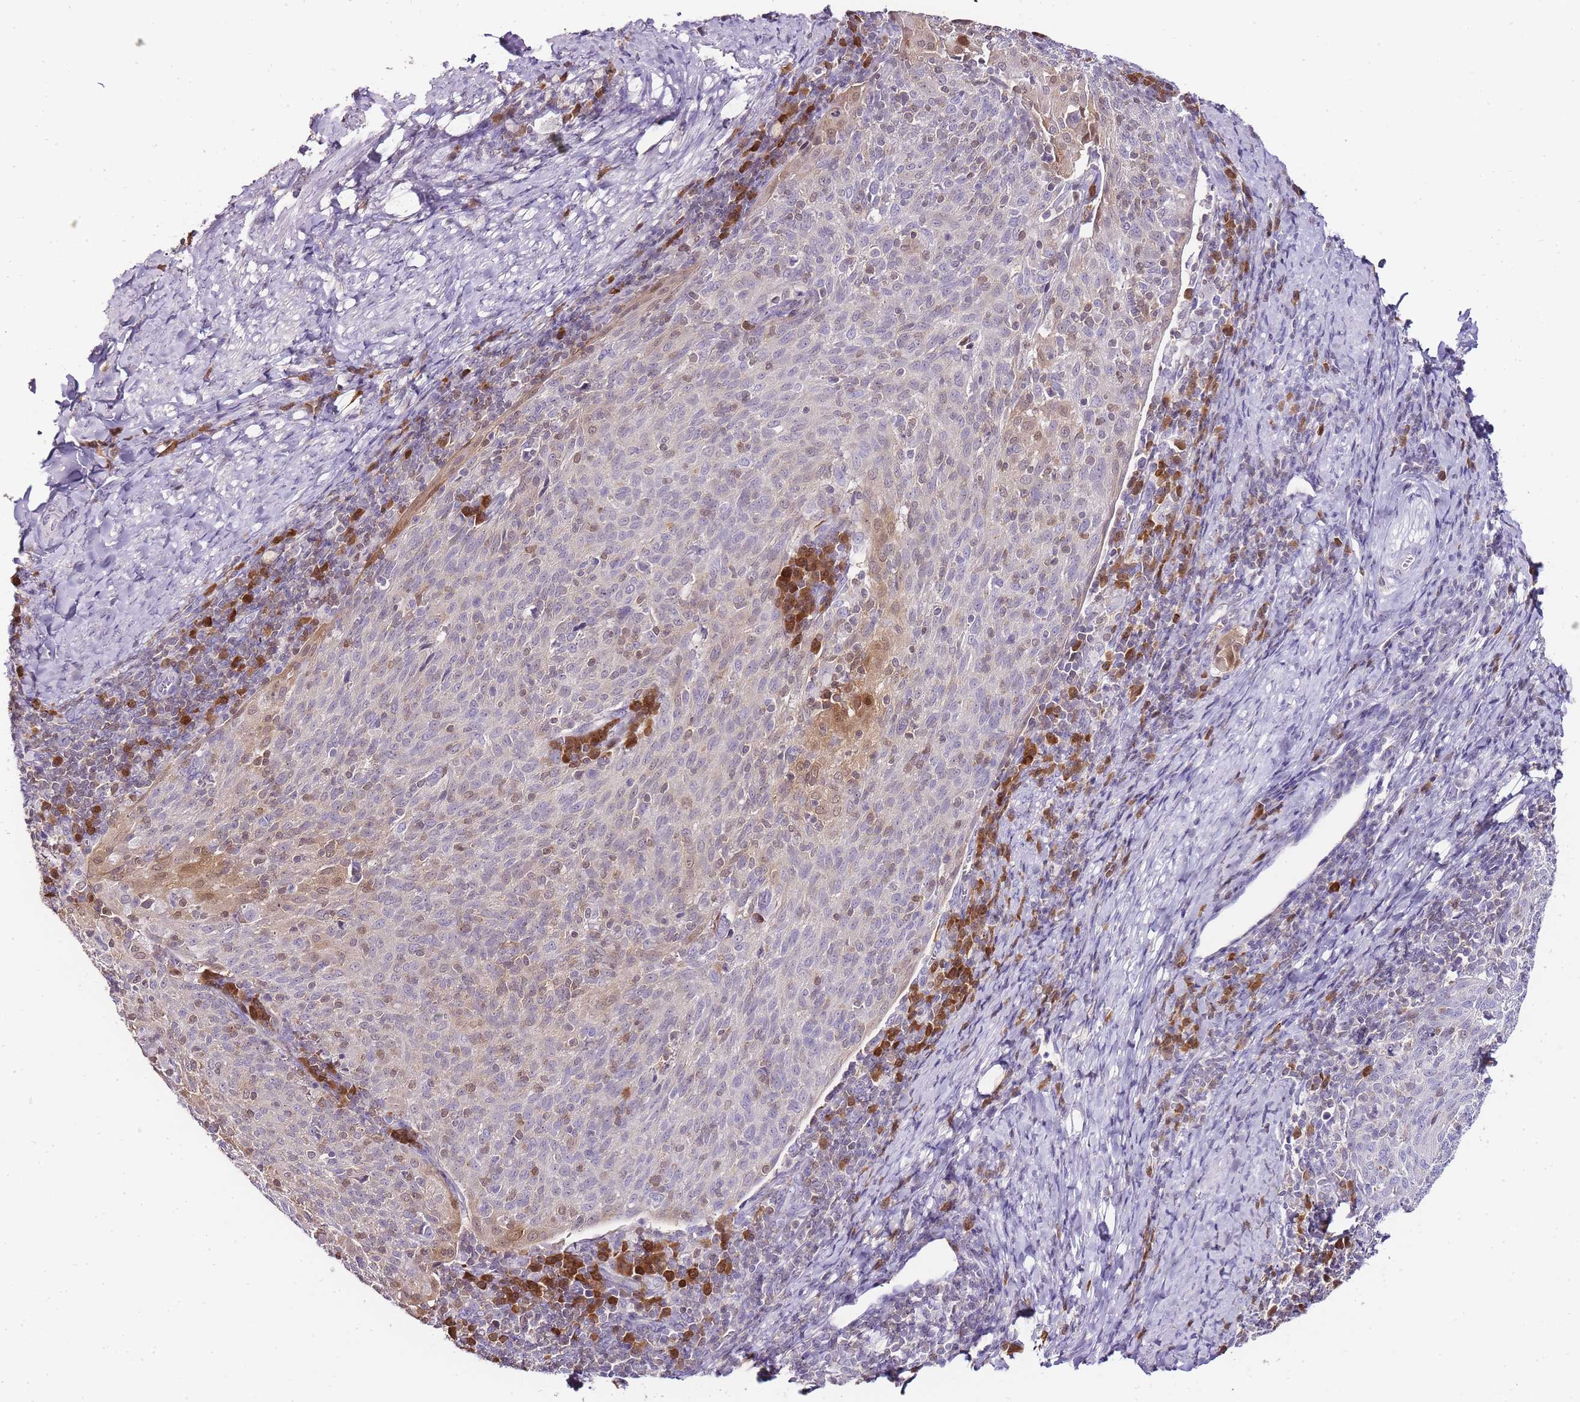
{"staining": {"intensity": "weak", "quantity": "<25%", "location": "cytoplasmic/membranous,nuclear"}, "tissue": "cervical cancer", "cell_type": "Tumor cells", "image_type": "cancer", "snomed": [{"axis": "morphology", "description": "Squamous cell carcinoma, NOS"}, {"axis": "topography", "description": "Cervix"}], "caption": "High power microscopy micrograph of an immunohistochemistry (IHC) micrograph of cervical cancer (squamous cell carcinoma), revealing no significant expression in tumor cells.", "gene": "ZBP1", "patient": {"sex": "female", "age": 52}}